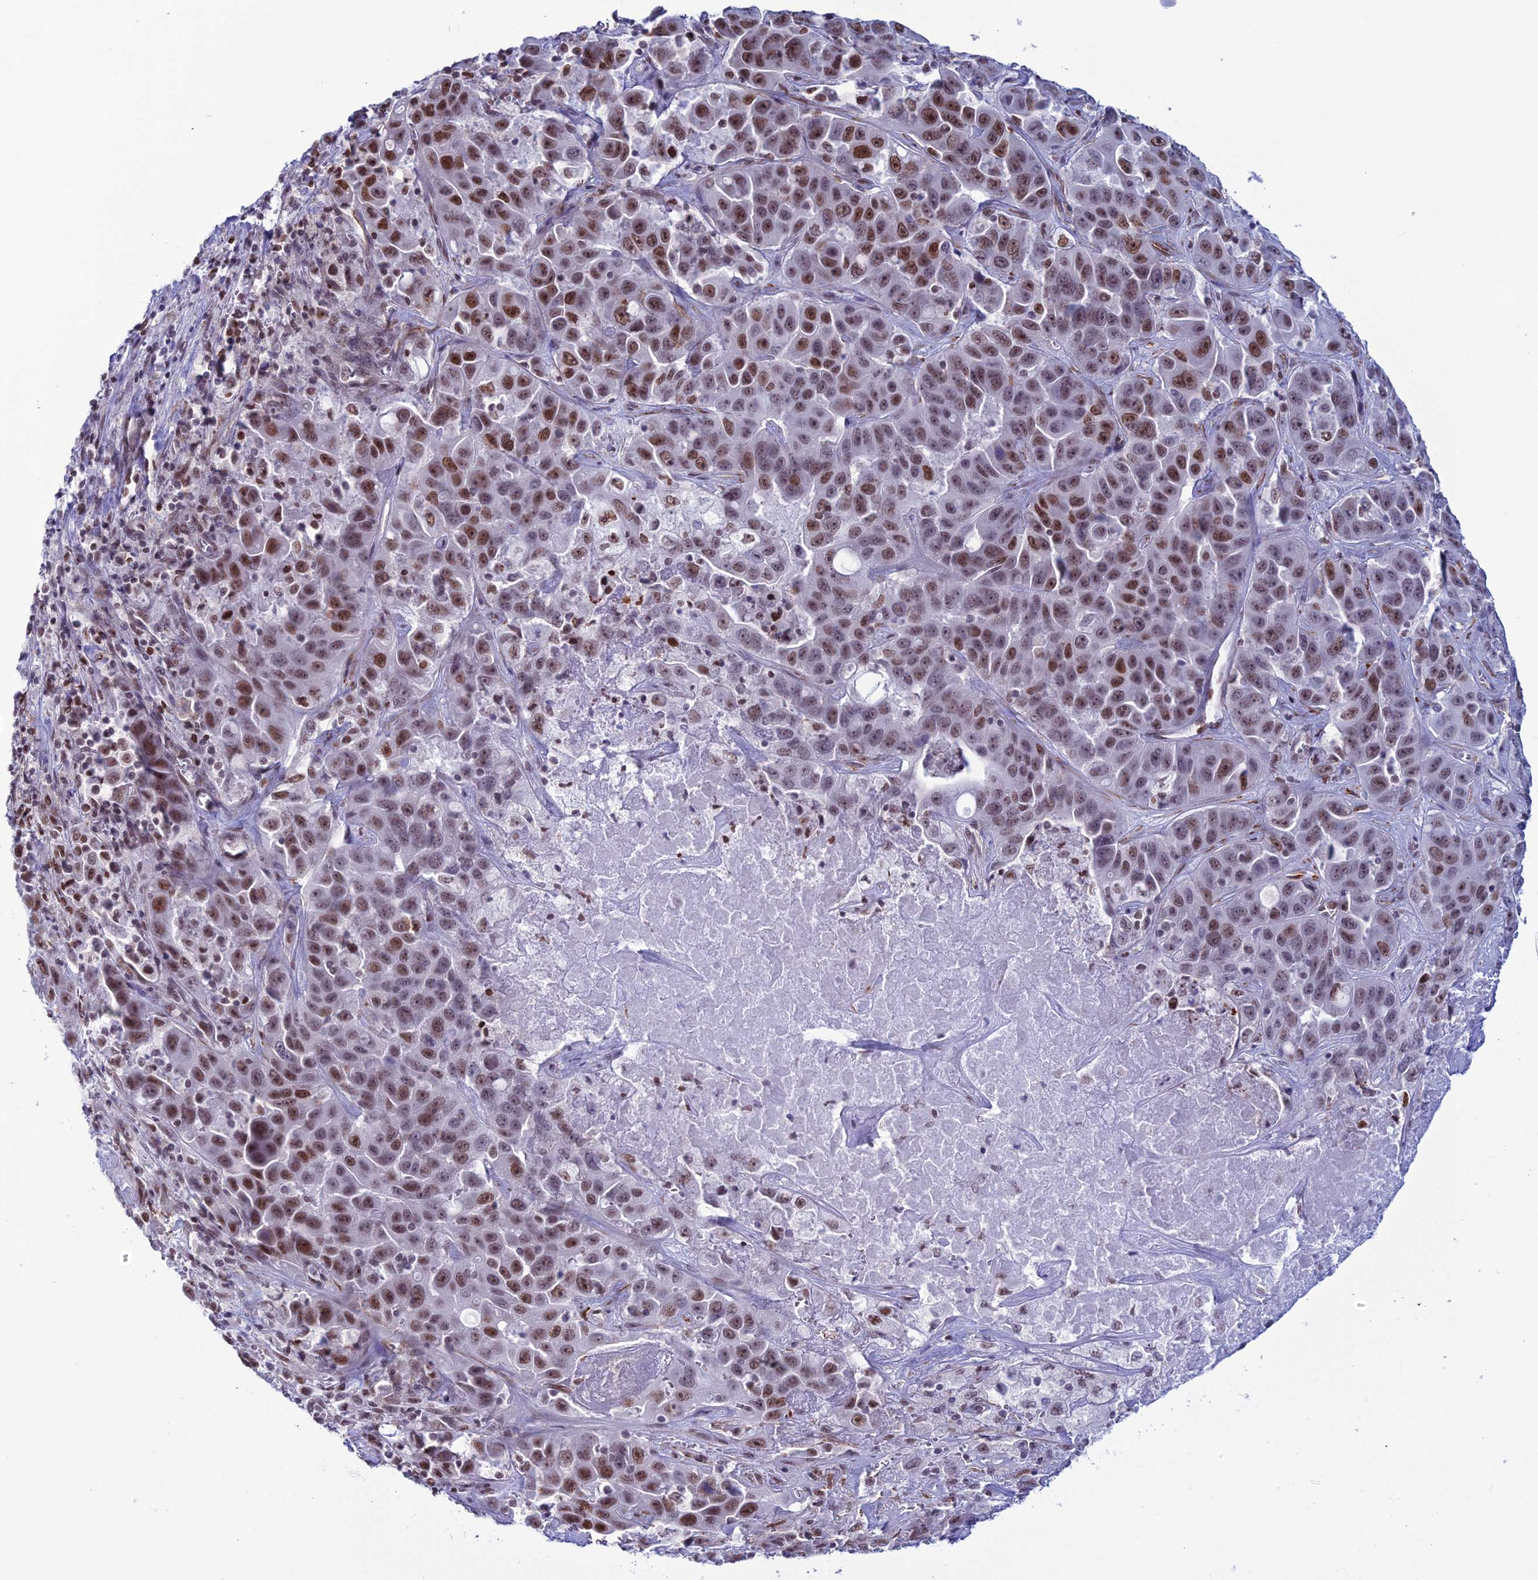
{"staining": {"intensity": "moderate", "quantity": ">75%", "location": "nuclear"}, "tissue": "liver cancer", "cell_type": "Tumor cells", "image_type": "cancer", "snomed": [{"axis": "morphology", "description": "Cholangiocarcinoma"}, {"axis": "topography", "description": "Liver"}], "caption": "Immunohistochemical staining of liver cancer shows medium levels of moderate nuclear protein positivity in approximately >75% of tumor cells.", "gene": "U2AF1", "patient": {"sex": "female", "age": 52}}